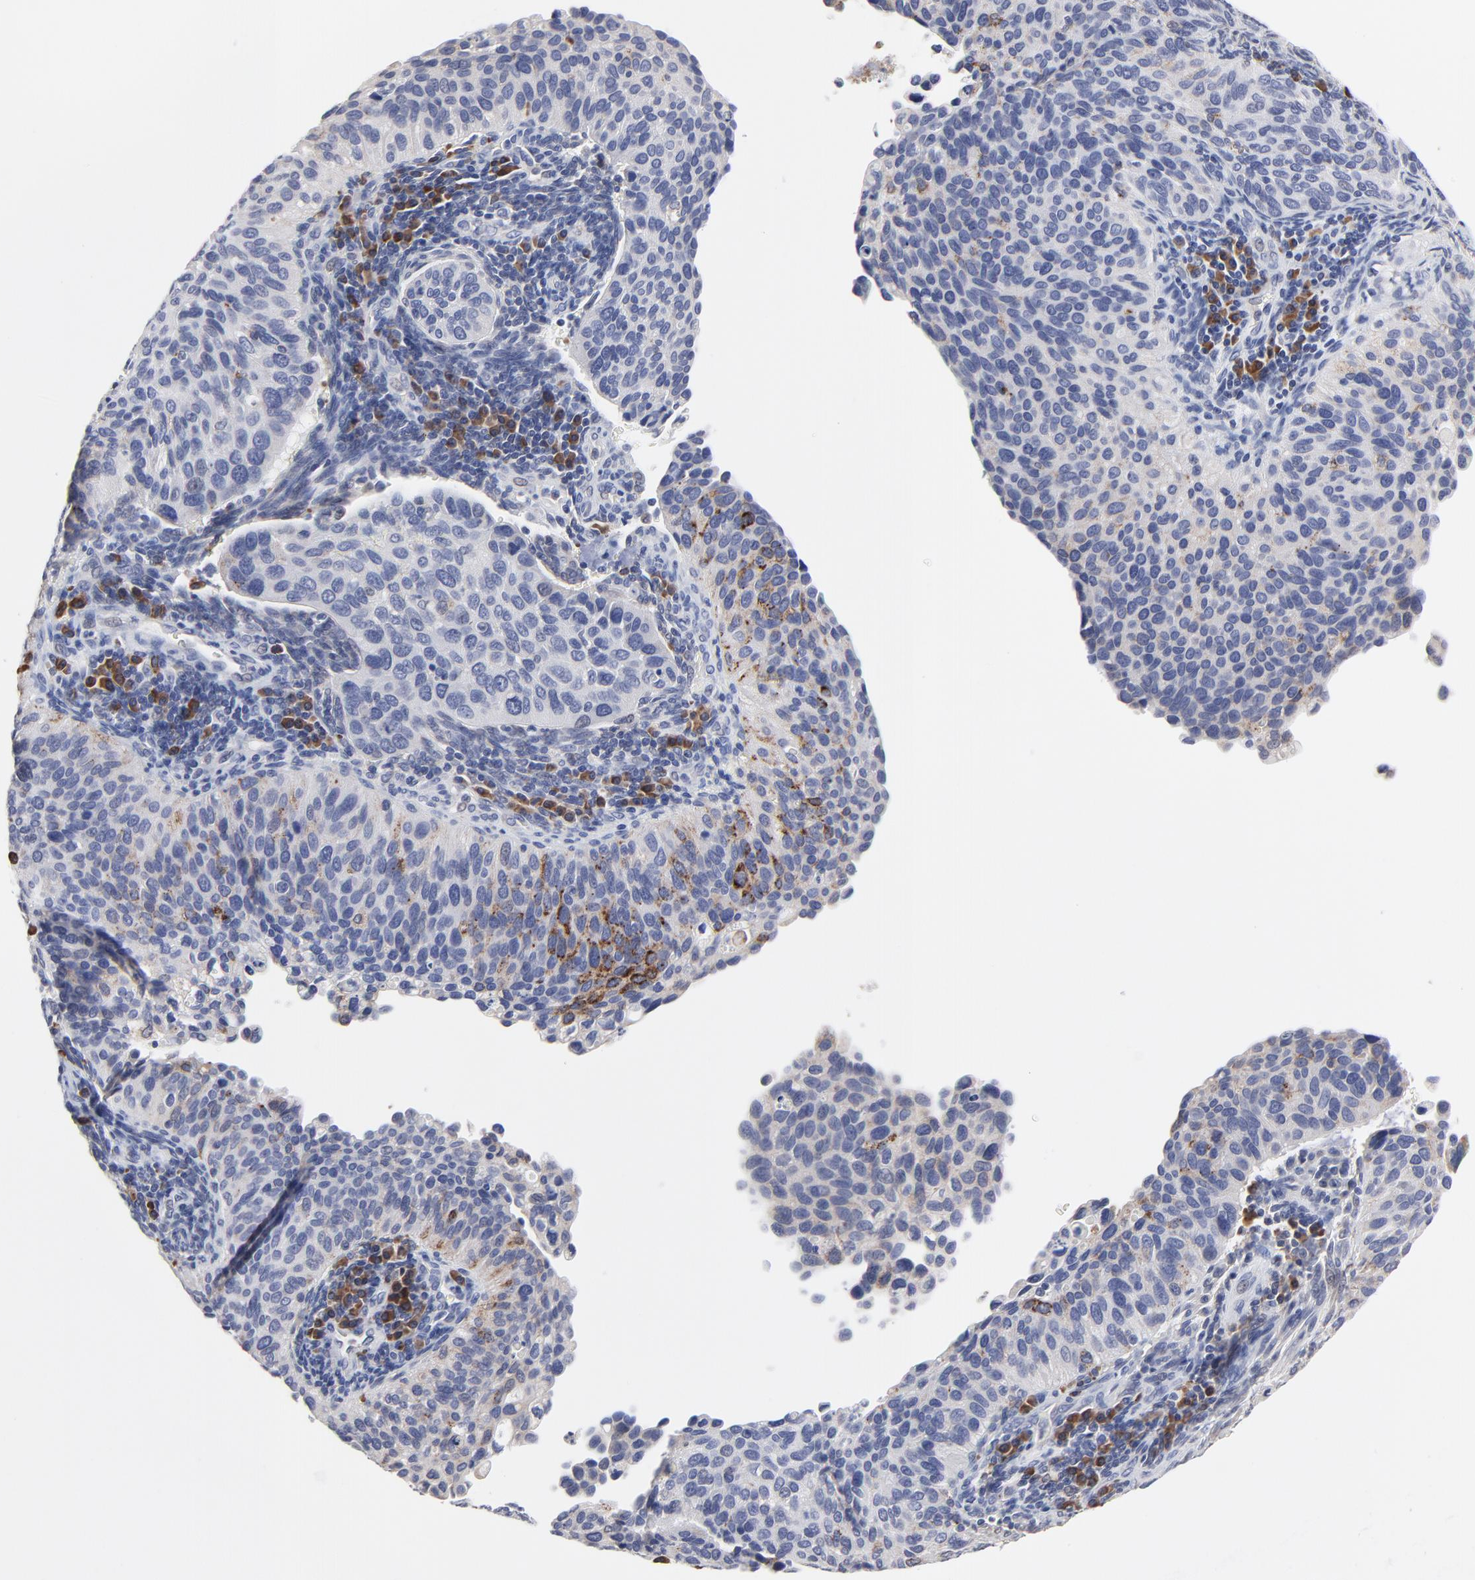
{"staining": {"intensity": "negative", "quantity": "none", "location": "none"}, "tissue": "cervical cancer", "cell_type": "Tumor cells", "image_type": "cancer", "snomed": [{"axis": "morphology", "description": "Adenocarcinoma, NOS"}, {"axis": "topography", "description": "Cervix"}], "caption": "Tumor cells show no significant protein expression in cervical adenocarcinoma.", "gene": "TRIM22", "patient": {"sex": "female", "age": 29}}